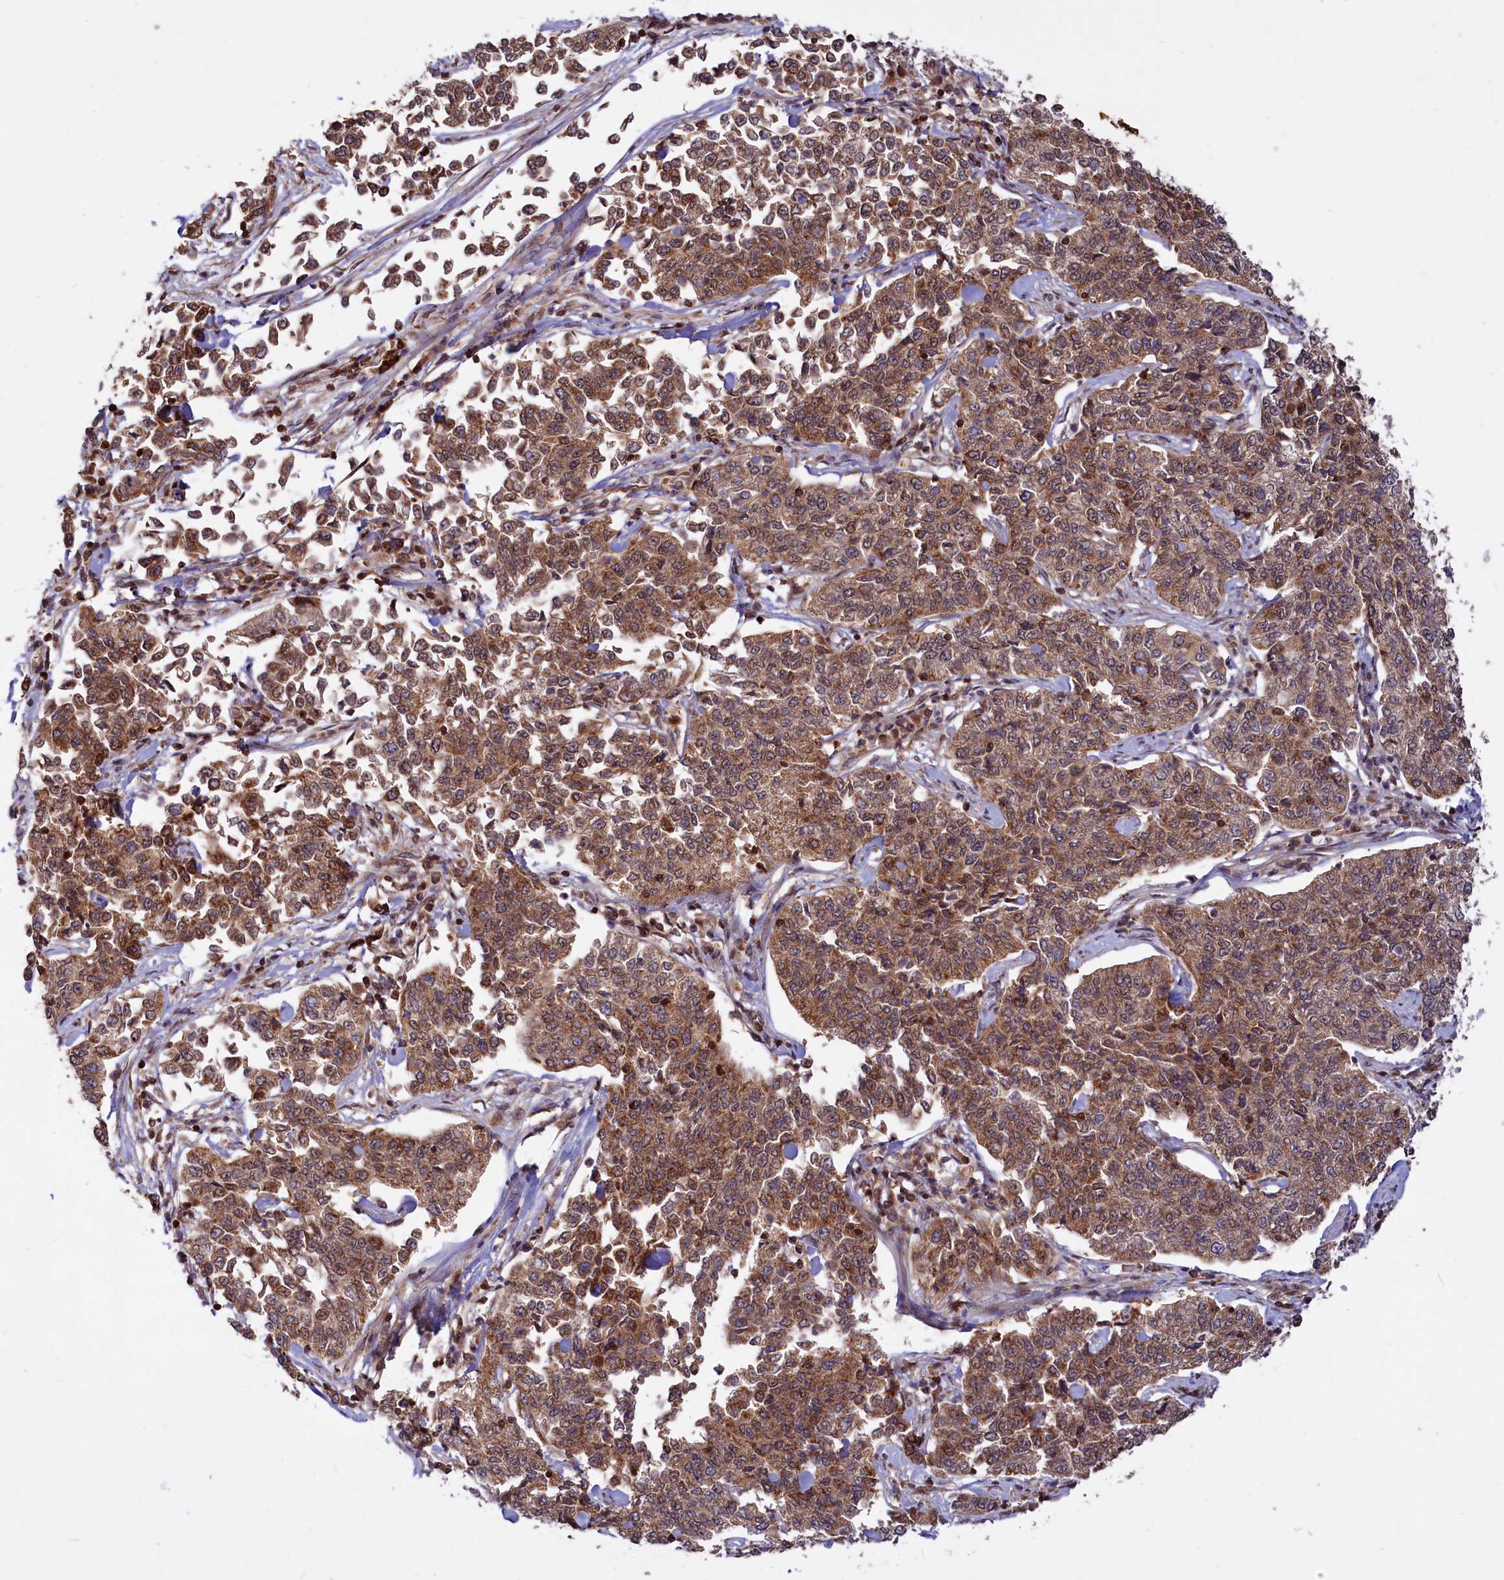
{"staining": {"intensity": "moderate", "quantity": ">75%", "location": "cytoplasmic/membranous"}, "tissue": "cervical cancer", "cell_type": "Tumor cells", "image_type": "cancer", "snomed": [{"axis": "morphology", "description": "Squamous cell carcinoma, NOS"}, {"axis": "topography", "description": "Cervix"}], "caption": "Immunohistochemistry photomicrograph of human squamous cell carcinoma (cervical) stained for a protein (brown), which demonstrates medium levels of moderate cytoplasmic/membranous positivity in approximately >75% of tumor cells.", "gene": "PHC3", "patient": {"sex": "female", "age": 35}}